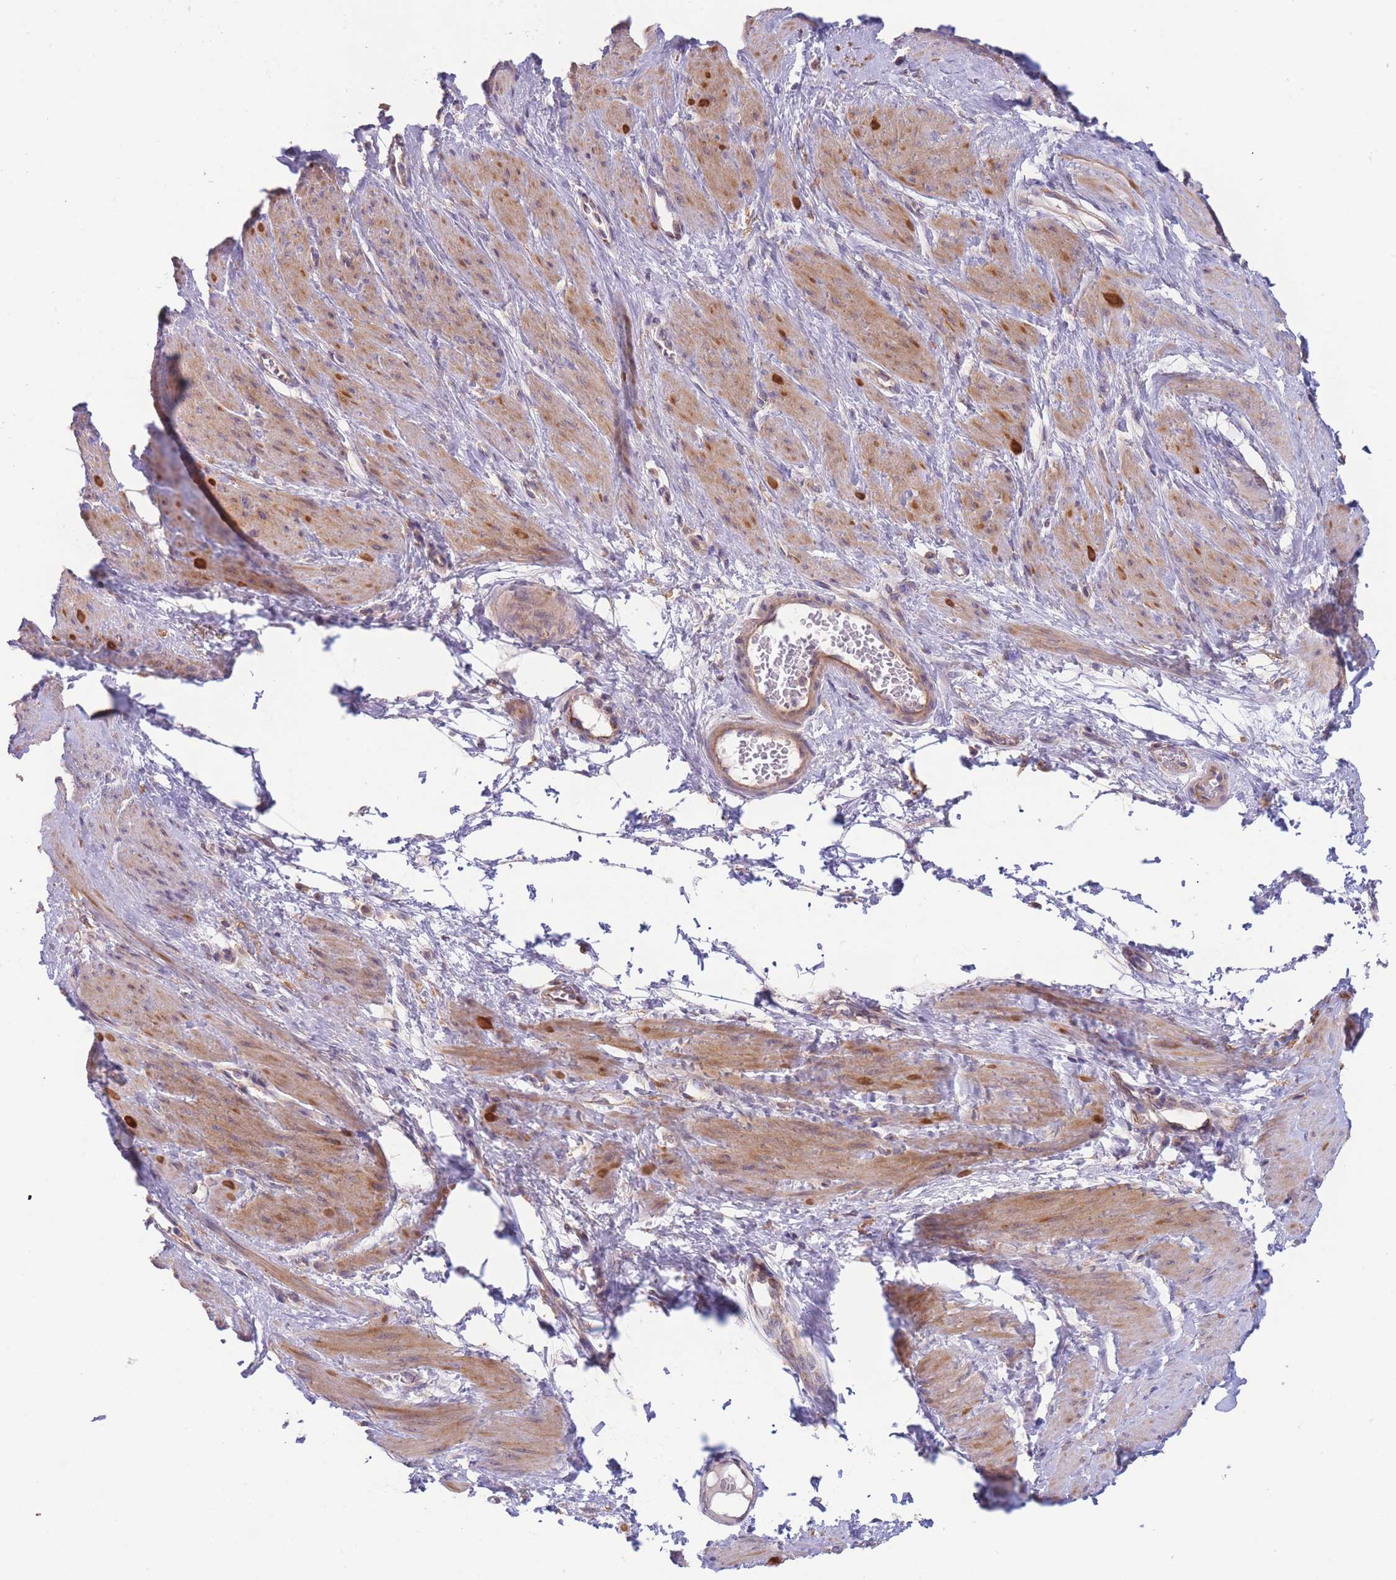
{"staining": {"intensity": "moderate", "quantity": "25%-75%", "location": "cytoplasmic/membranous"}, "tissue": "smooth muscle", "cell_type": "Smooth muscle cells", "image_type": "normal", "snomed": [{"axis": "morphology", "description": "Normal tissue, NOS"}, {"axis": "topography", "description": "Smooth muscle"}, {"axis": "topography", "description": "Uterus"}], "caption": "The micrograph shows immunohistochemical staining of normal smooth muscle. There is moderate cytoplasmic/membranous positivity is identified in about 25%-75% of smooth muscle cells.", "gene": "SLC25A42", "patient": {"sex": "female", "age": 39}}